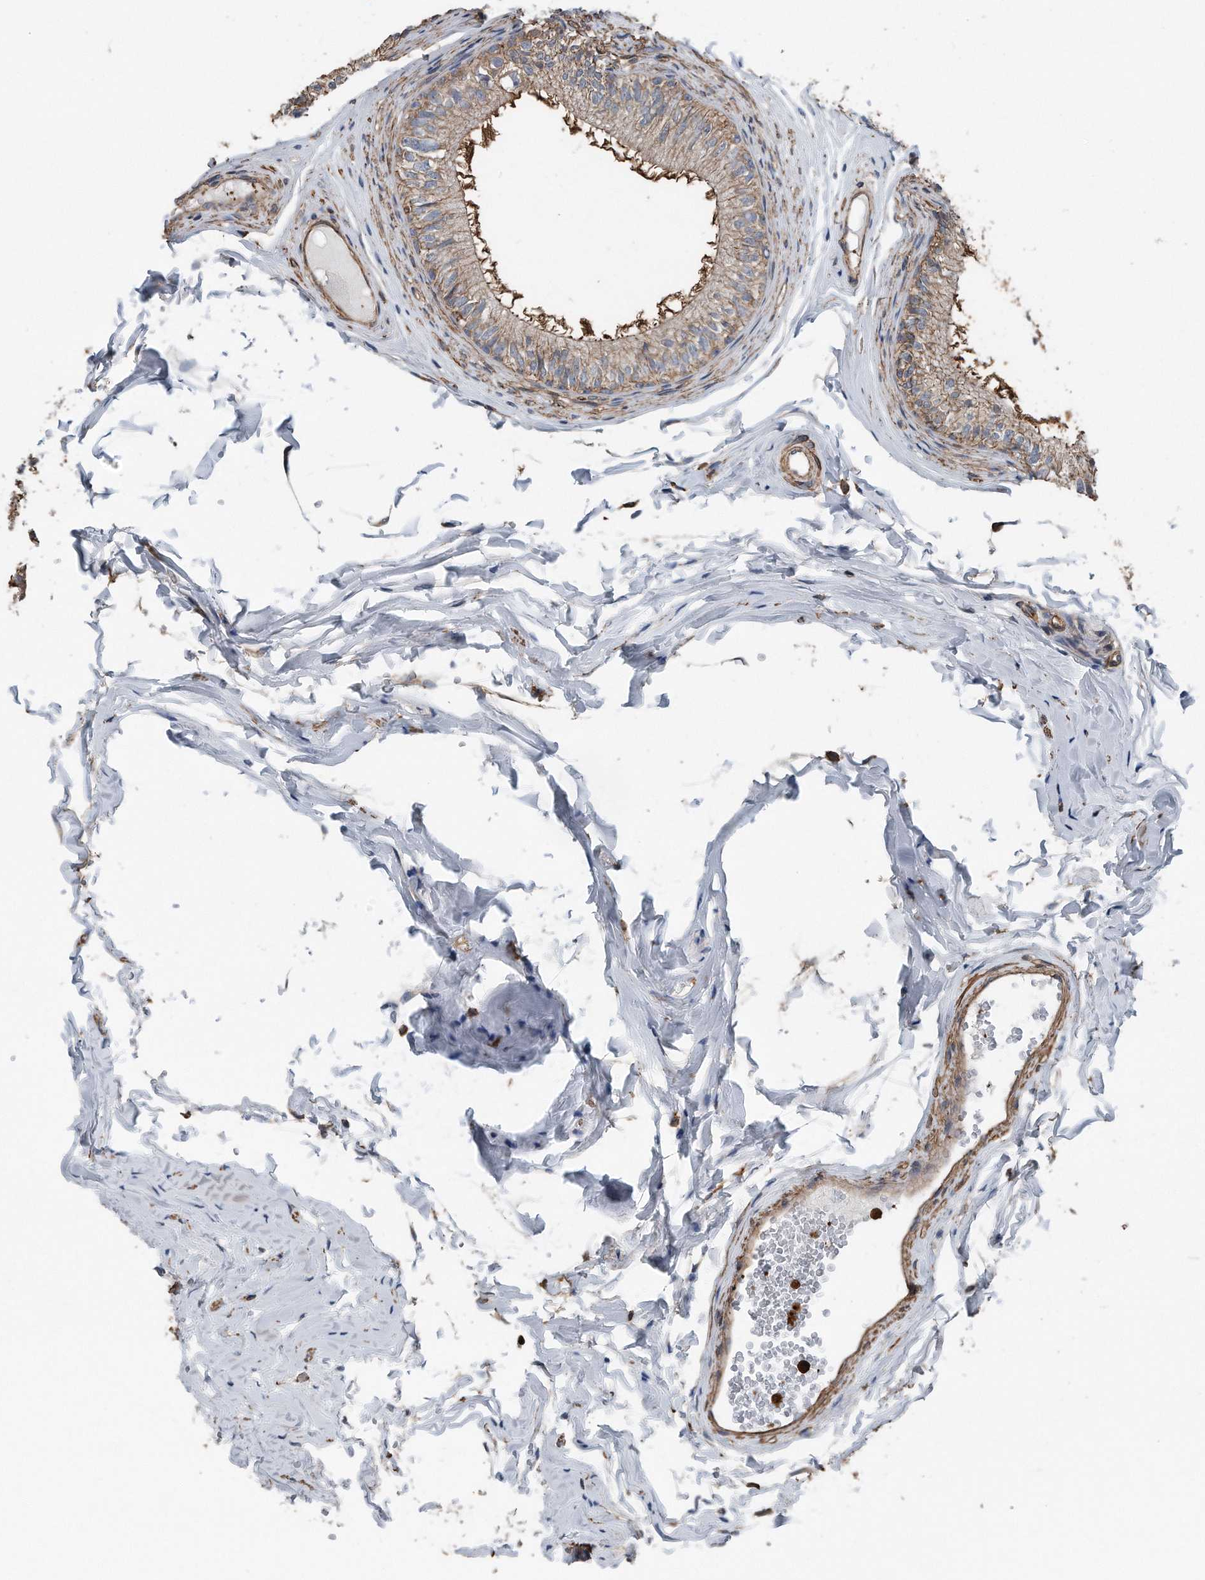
{"staining": {"intensity": "strong", "quantity": "<25%", "location": "cytoplasmic/membranous"}, "tissue": "epididymis", "cell_type": "Glandular cells", "image_type": "normal", "snomed": [{"axis": "morphology", "description": "Normal tissue, NOS"}, {"axis": "morphology", "description": "Seminoma in situ"}, {"axis": "topography", "description": "Testis"}, {"axis": "topography", "description": "Epididymis"}], "caption": "High-magnification brightfield microscopy of benign epididymis stained with DAB (3,3'-diaminobenzidine) (brown) and counterstained with hematoxylin (blue). glandular cells exhibit strong cytoplasmic/membranous positivity is present in about<25% of cells.", "gene": "RSPO3", "patient": {"sex": "male", "age": 28}}